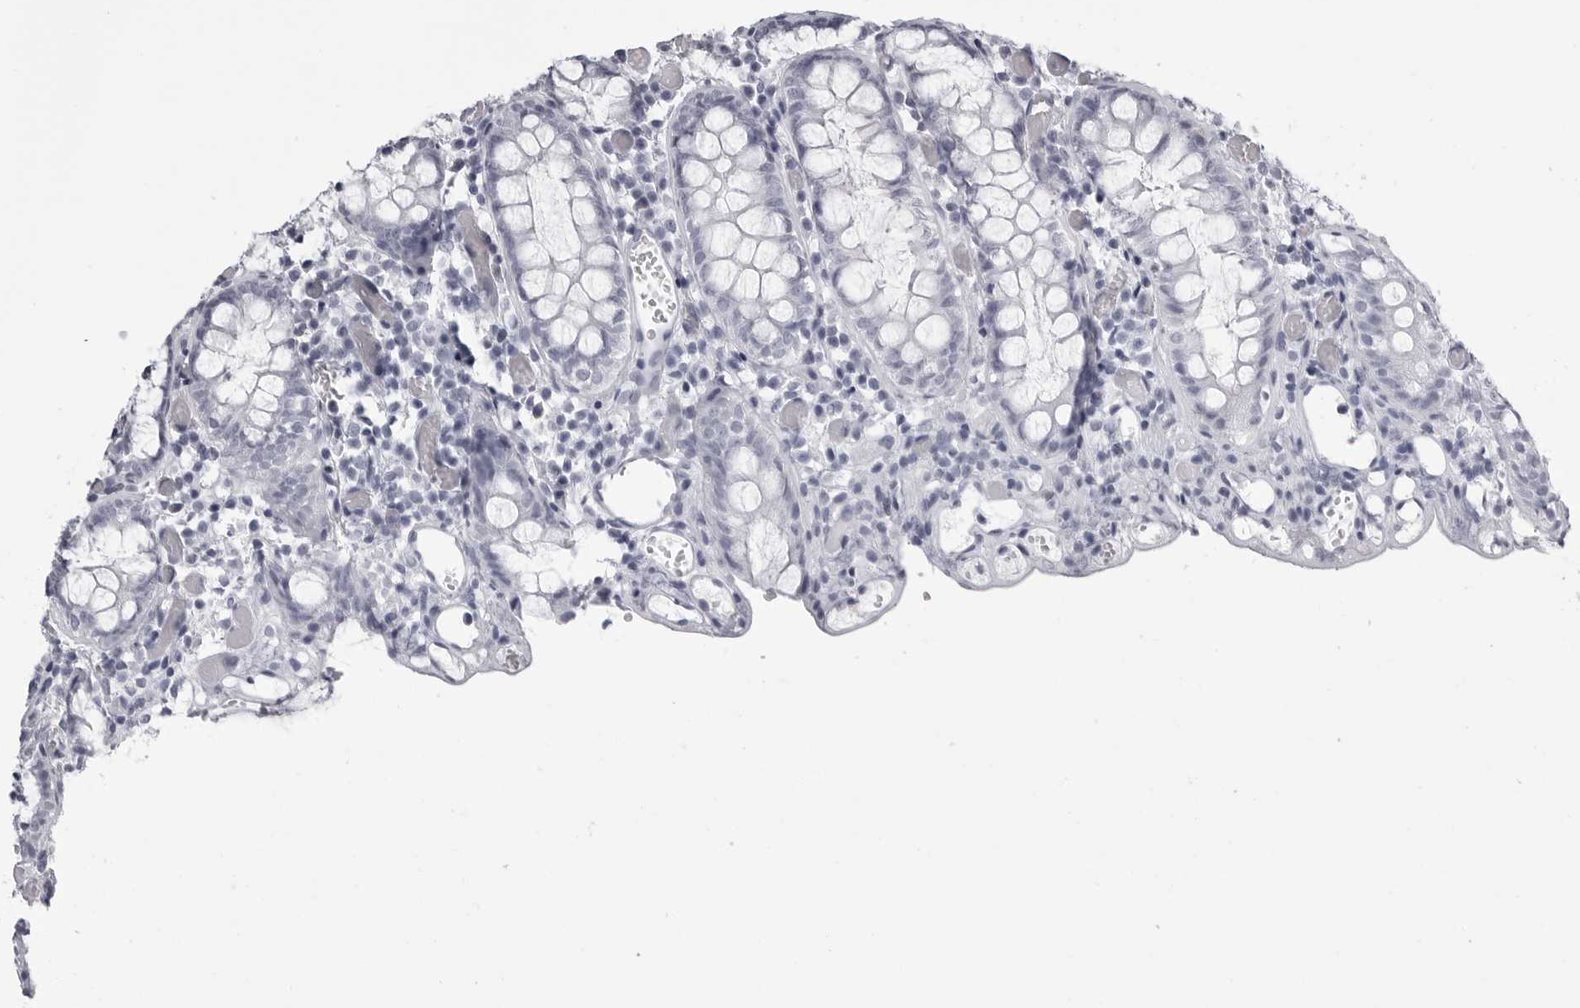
{"staining": {"intensity": "negative", "quantity": "none", "location": "none"}, "tissue": "colon", "cell_type": "Endothelial cells", "image_type": "normal", "snomed": [{"axis": "morphology", "description": "Normal tissue, NOS"}, {"axis": "topography", "description": "Colon"}], "caption": "DAB immunohistochemical staining of unremarkable colon shows no significant positivity in endothelial cells. (Immunohistochemistry (ihc), brightfield microscopy, high magnification).", "gene": "BPIFA1", "patient": {"sex": "male", "age": 14}}